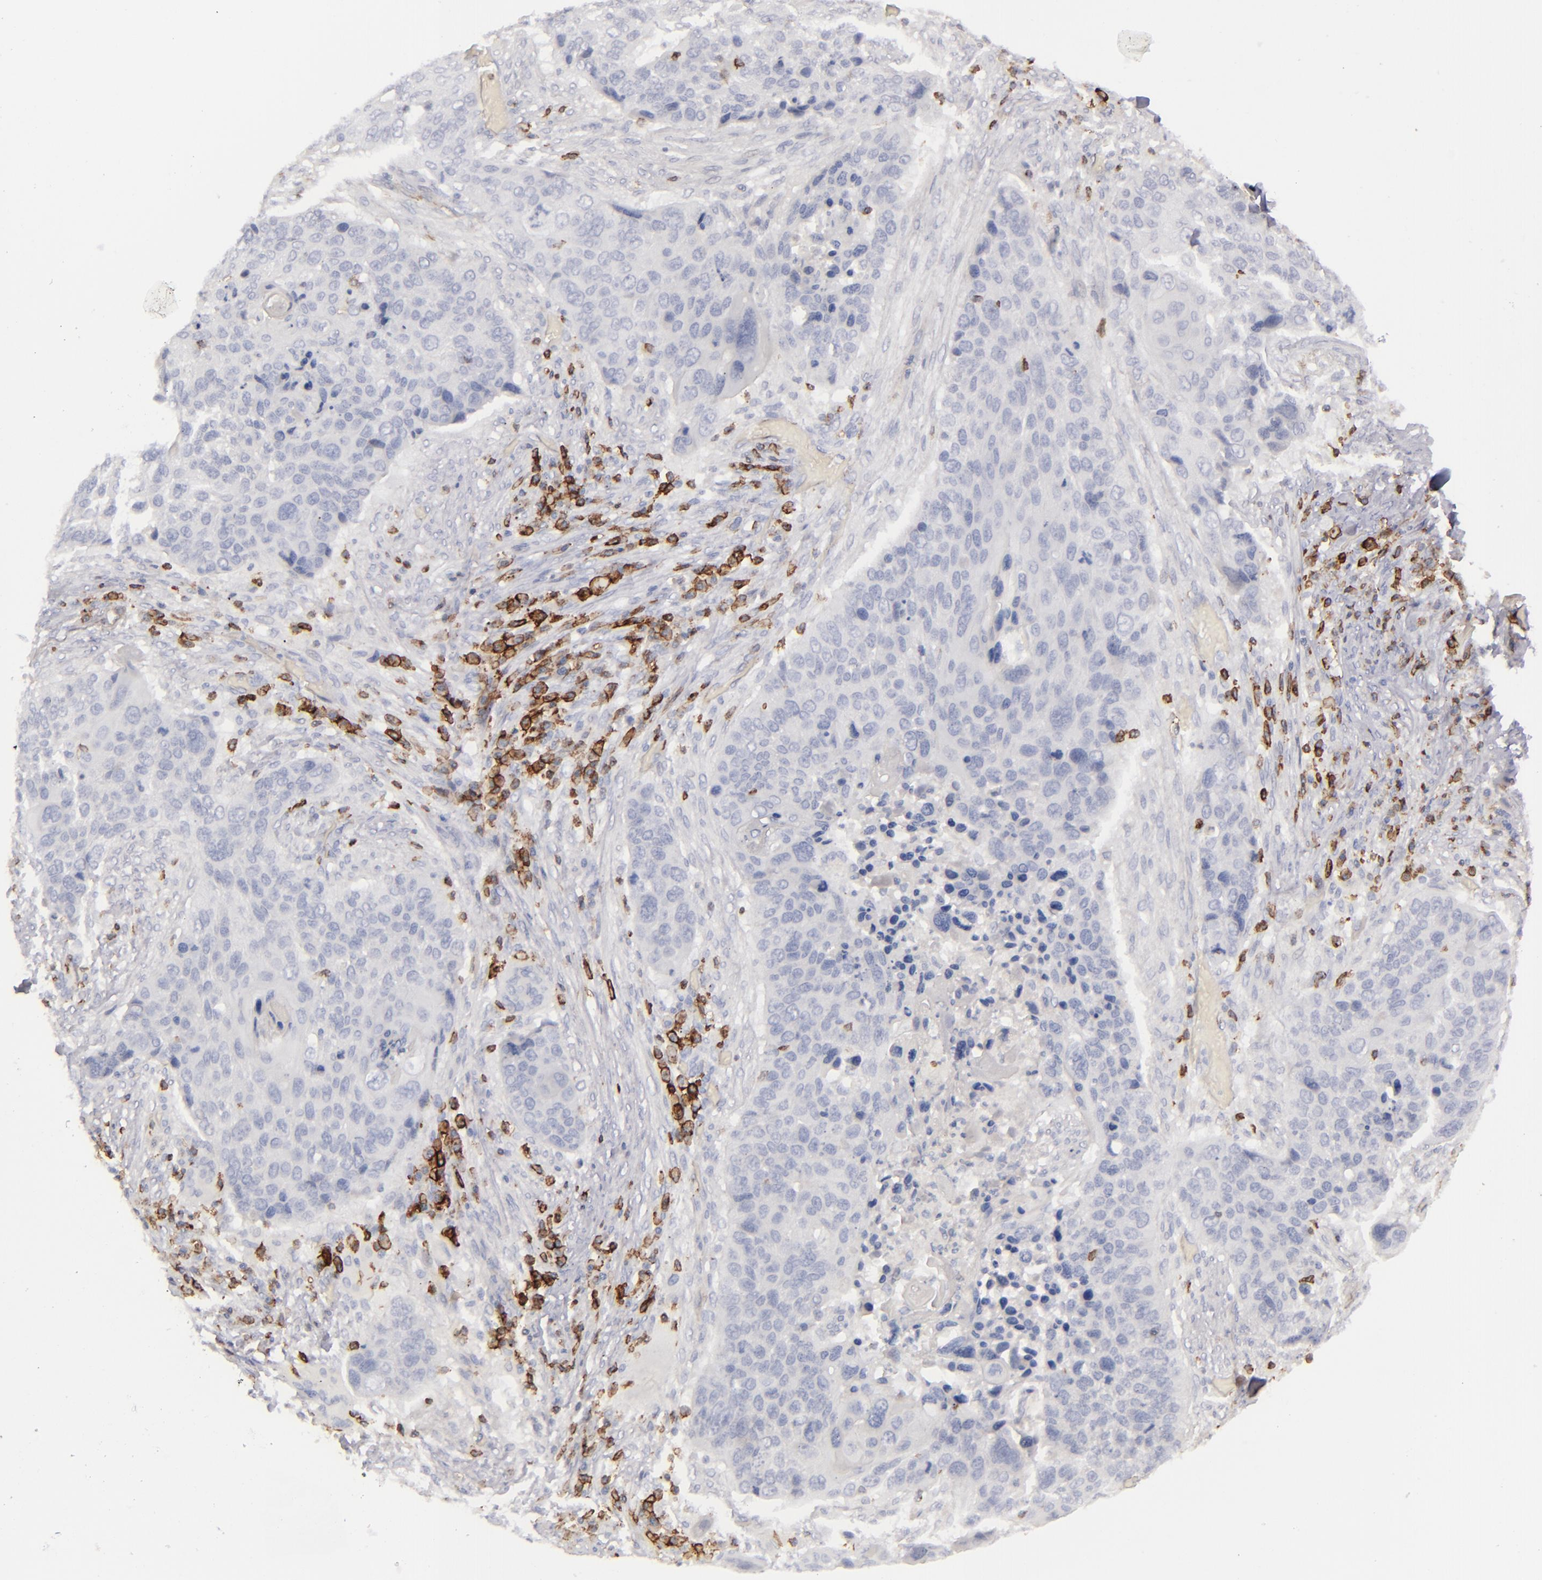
{"staining": {"intensity": "negative", "quantity": "none", "location": "none"}, "tissue": "lung cancer", "cell_type": "Tumor cells", "image_type": "cancer", "snomed": [{"axis": "morphology", "description": "Squamous cell carcinoma, NOS"}, {"axis": "topography", "description": "Lung"}], "caption": "Lung squamous cell carcinoma was stained to show a protein in brown. There is no significant expression in tumor cells.", "gene": "CD27", "patient": {"sex": "male", "age": 68}}